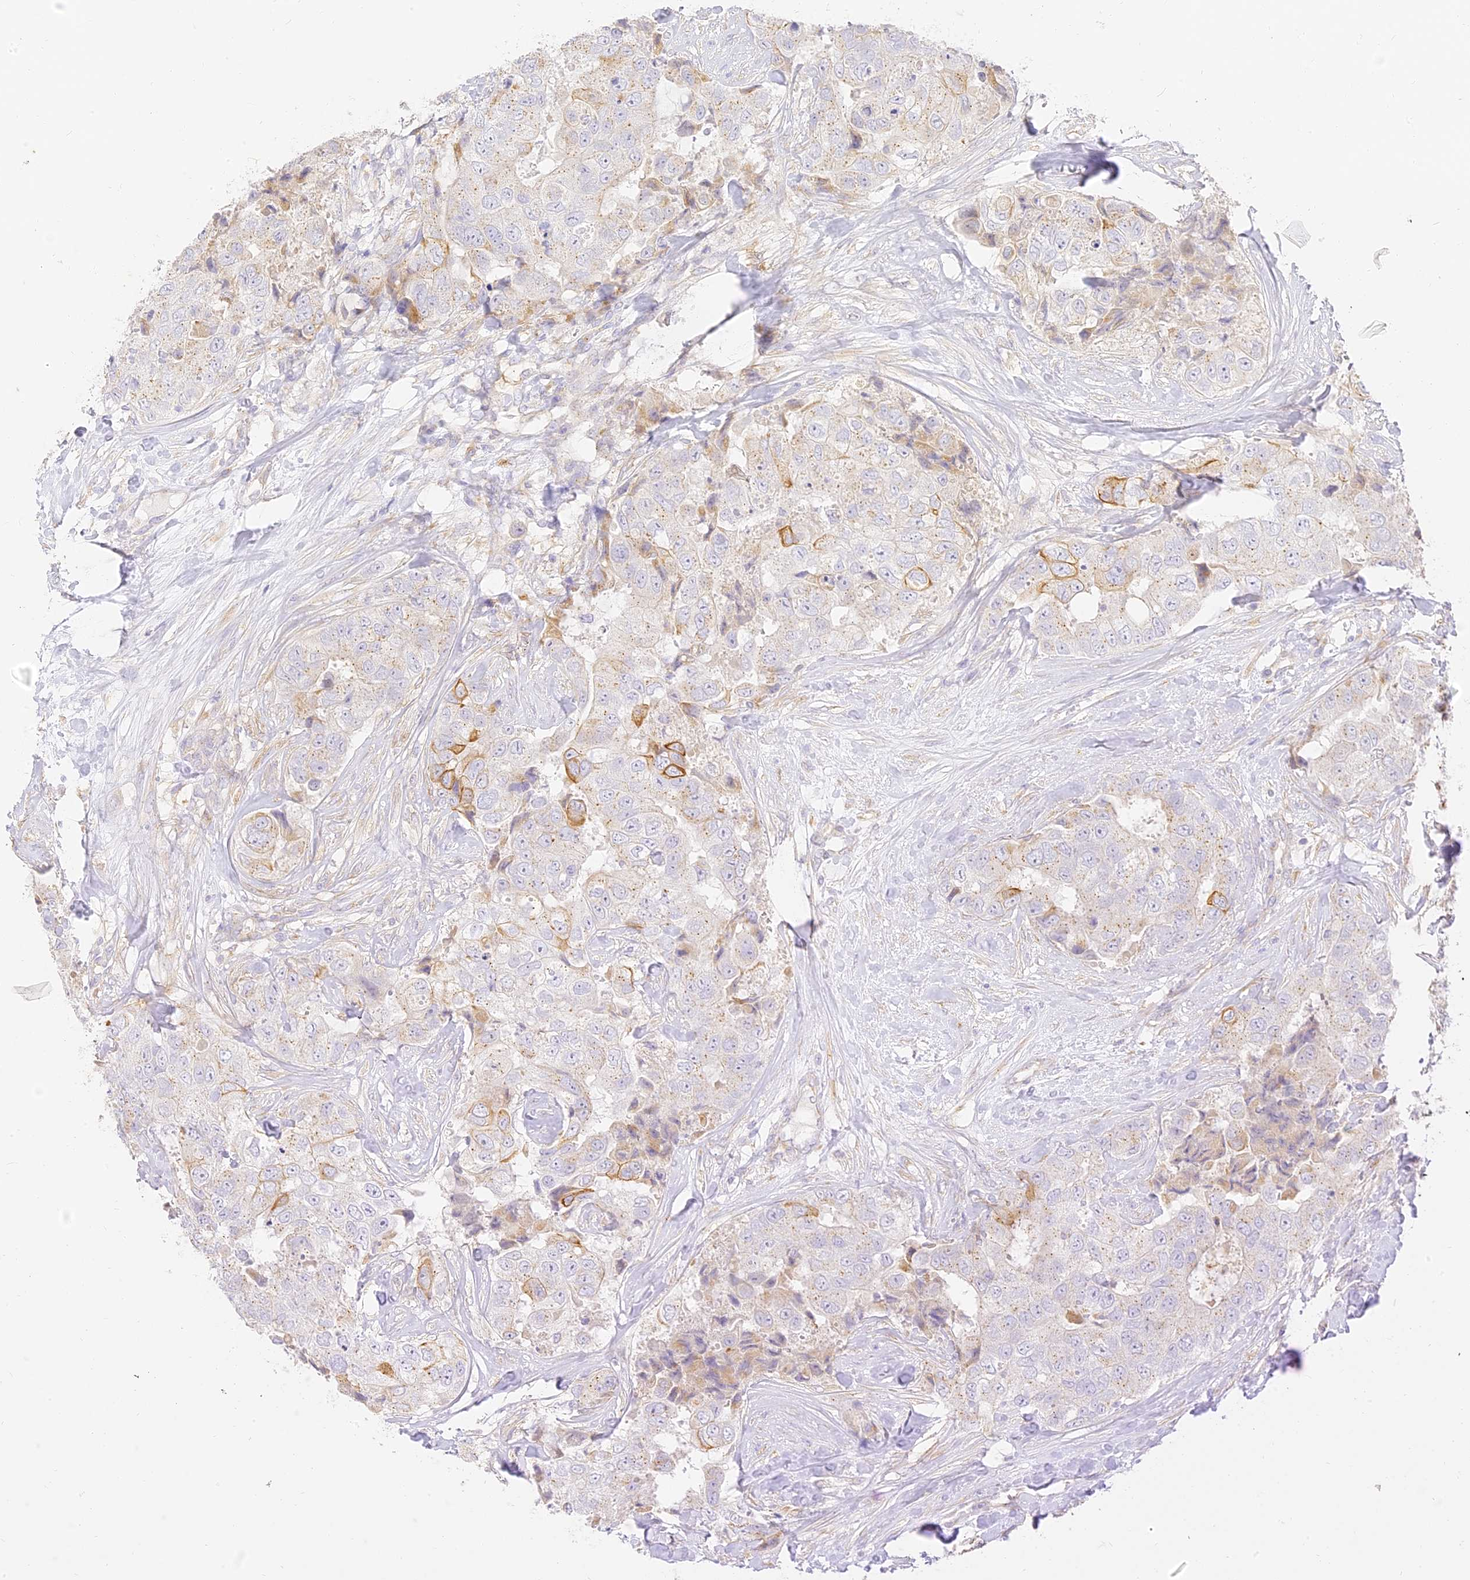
{"staining": {"intensity": "moderate", "quantity": "<25%", "location": "cytoplasmic/membranous"}, "tissue": "breast cancer", "cell_type": "Tumor cells", "image_type": "cancer", "snomed": [{"axis": "morphology", "description": "Duct carcinoma"}, {"axis": "topography", "description": "Breast"}], "caption": "Immunohistochemistry micrograph of breast infiltrating ductal carcinoma stained for a protein (brown), which demonstrates low levels of moderate cytoplasmic/membranous staining in approximately <25% of tumor cells.", "gene": "SEC13", "patient": {"sex": "female", "age": 62}}